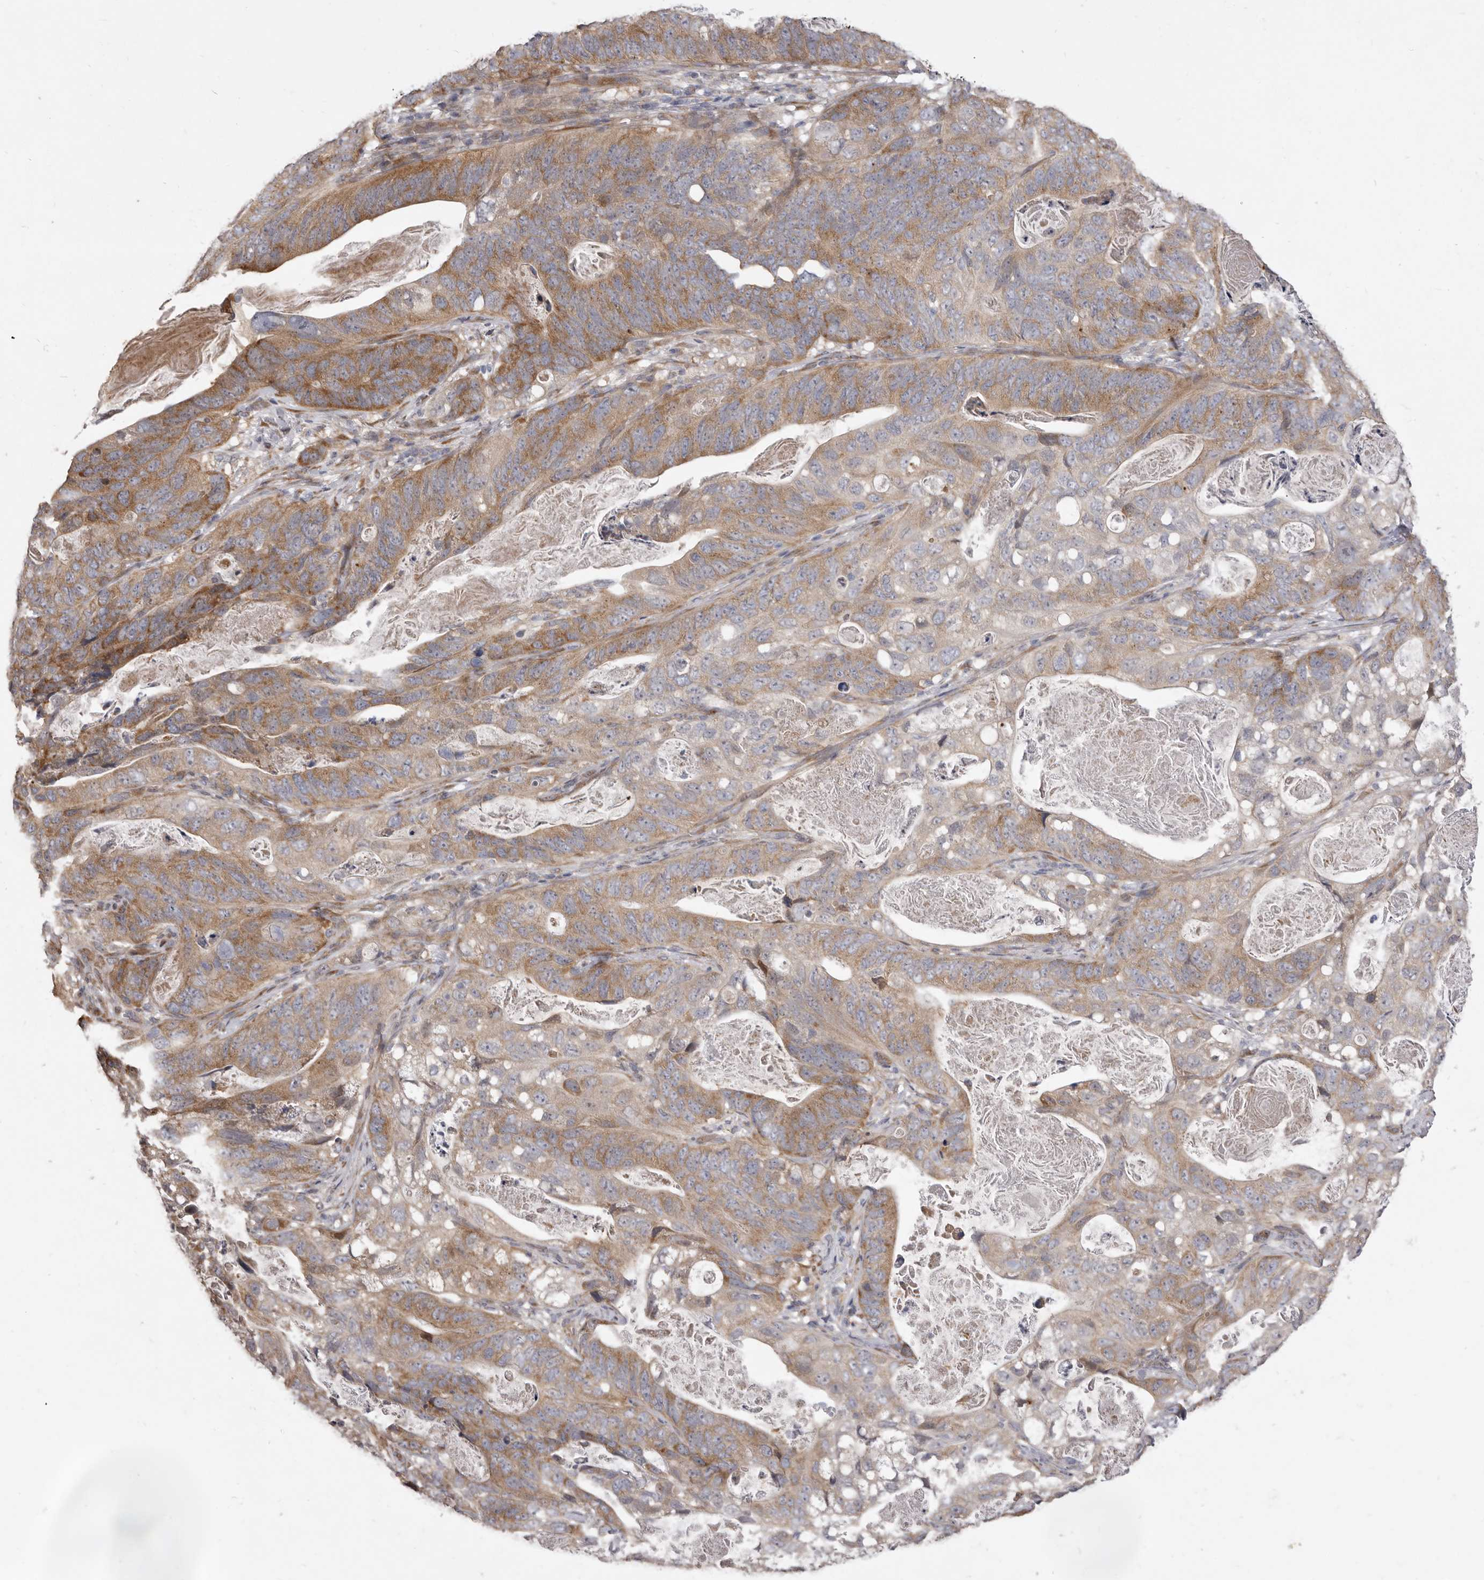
{"staining": {"intensity": "moderate", "quantity": ">75%", "location": "cytoplasmic/membranous"}, "tissue": "stomach cancer", "cell_type": "Tumor cells", "image_type": "cancer", "snomed": [{"axis": "morphology", "description": "Normal tissue, NOS"}, {"axis": "morphology", "description": "Adenocarcinoma, NOS"}, {"axis": "topography", "description": "Stomach"}], "caption": "Immunohistochemical staining of human stomach cancer reveals medium levels of moderate cytoplasmic/membranous positivity in approximately >75% of tumor cells.", "gene": "TBC1D8B", "patient": {"sex": "female", "age": 89}}